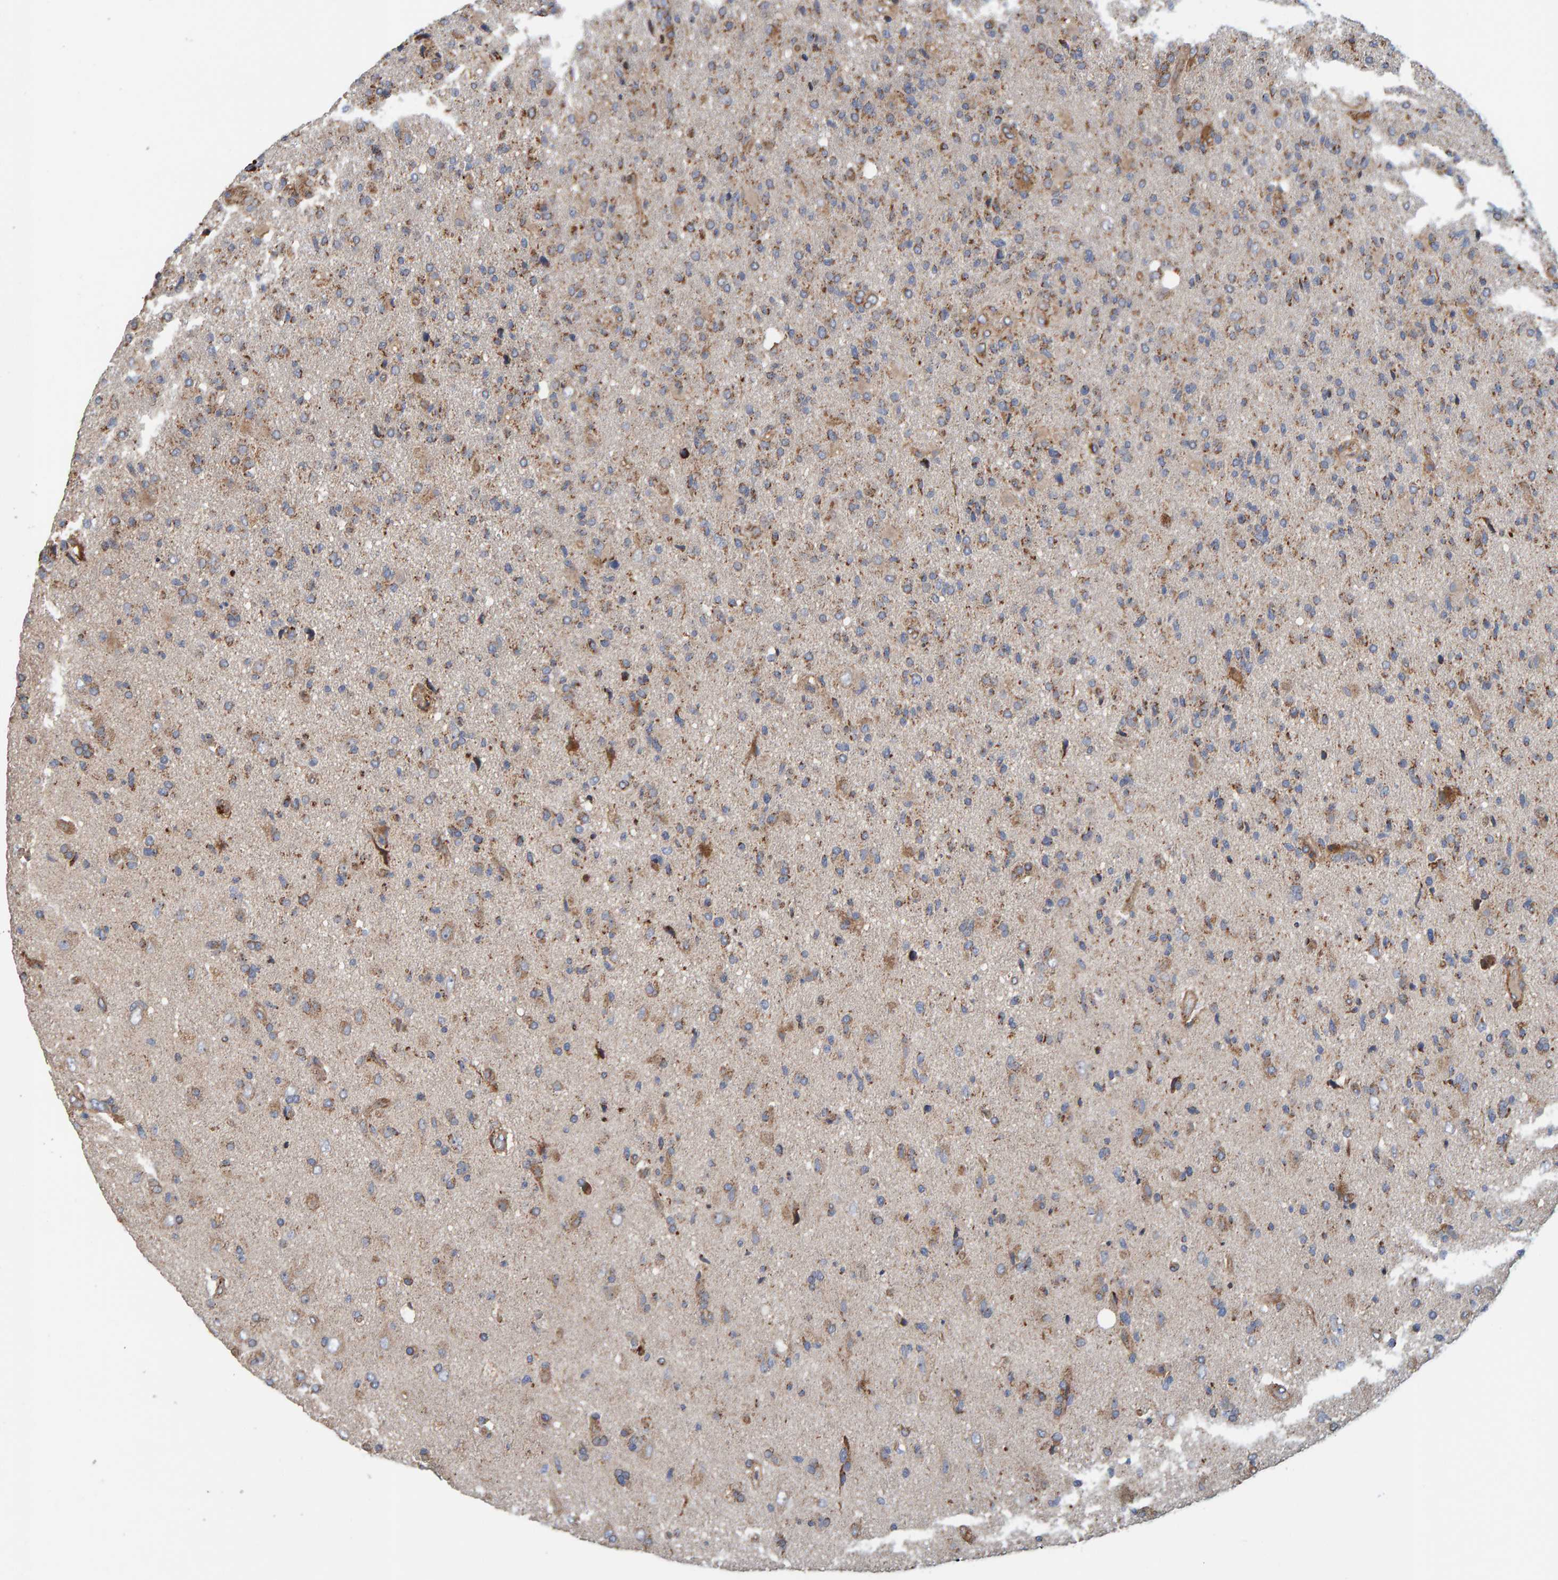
{"staining": {"intensity": "moderate", "quantity": ">75%", "location": "cytoplasmic/membranous"}, "tissue": "glioma", "cell_type": "Tumor cells", "image_type": "cancer", "snomed": [{"axis": "morphology", "description": "Glioma, malignant, High grade"}, {"axis": "topography", "description": "Brain"}], "caption": "Approximately >75% of tumor cells in glioma show moderate cytoplasmic/membranous protein staining as visualized by brown immunohistochemical staining.", "gene": "MRPL45", "patient": {"sex": "male", "age": 72}}